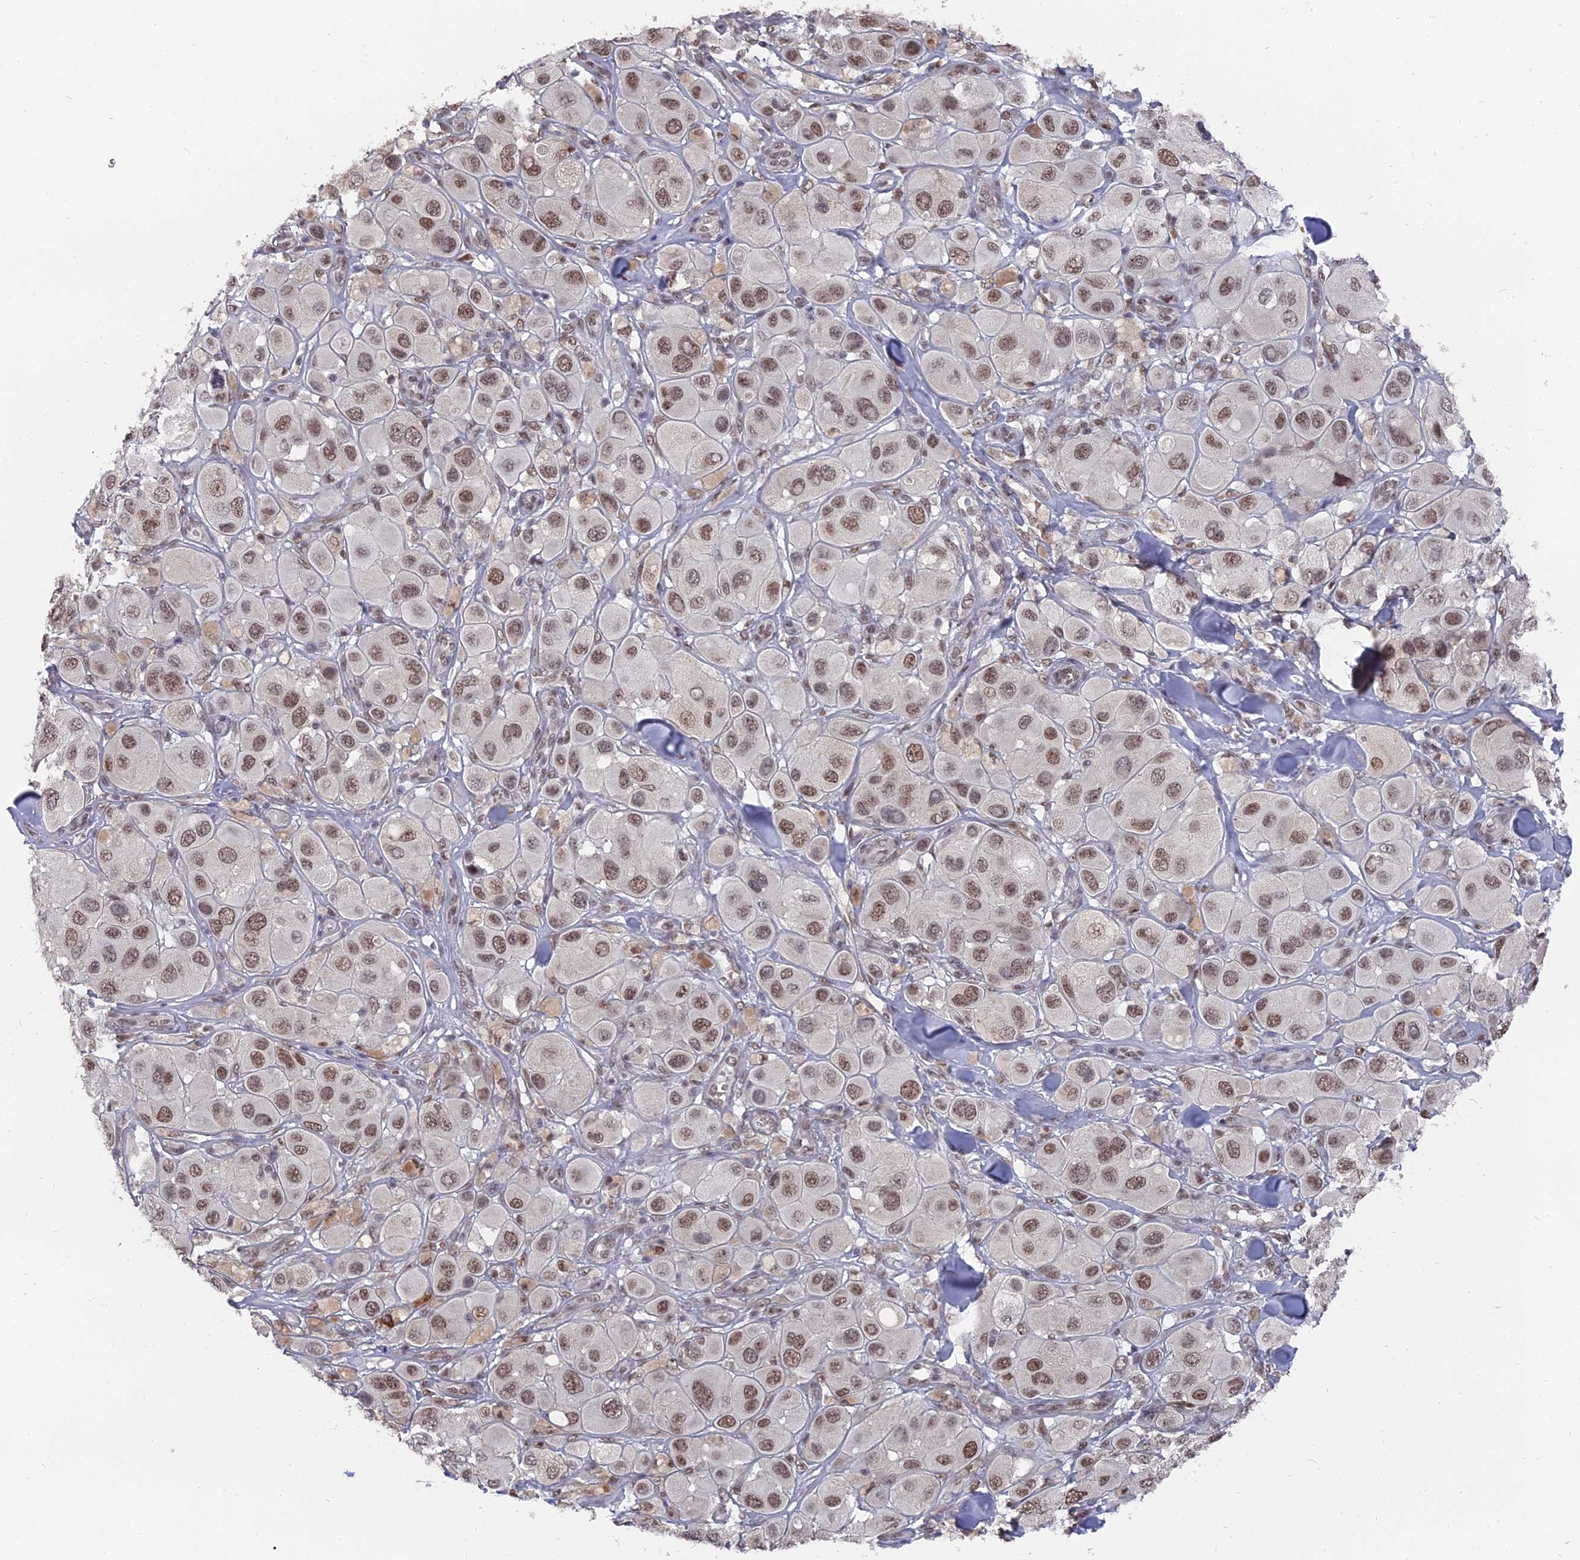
{"staining": {"intensity": "moderate", "quantity": ">75%", "location": "nuclear"}, "tissue": "melanoma", "cell_type": "Tumor cells", "image_type": "cancer", "snomed": [{"axis": "morphology", "description": "Malignant melanoma, Metastatic site"}, {"axis": "topography", "description": "Skin"}], "caption": "Malignant melanoma (metastatic site) stained for a protein shows moderate nuclear positivity in tumor cells.", "gene": "NR1H3", "patient": {"sex": "male", "age": 41}}